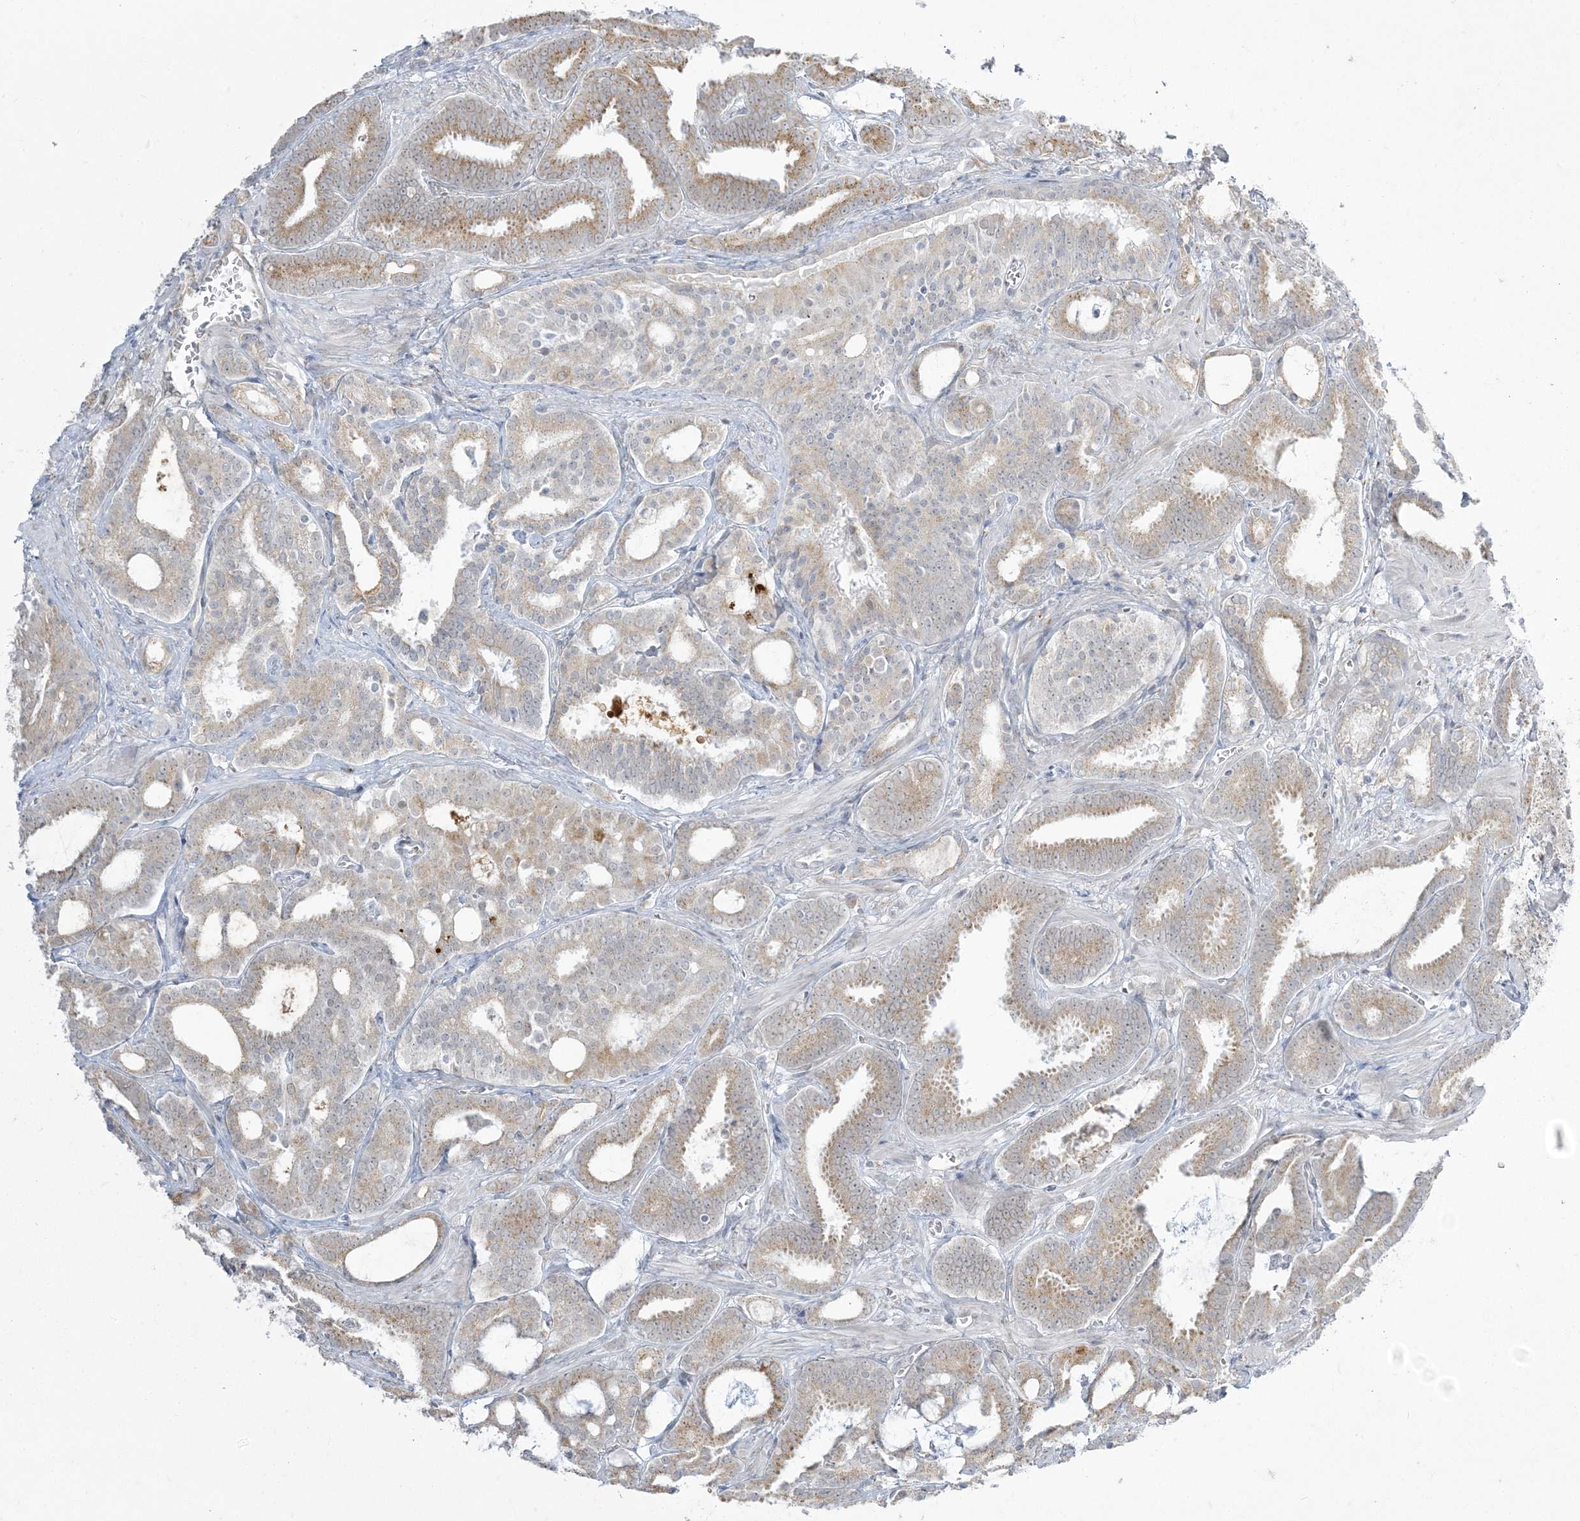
{"staining": {"intensity": "weak", "quantity": ">75%", "location": "cytoplasmic/membranous"}, "tissue": "prostate cancer", "cell_type": "Tumor cells", "image_type": "cancer", "snomed": [{"axis": "morphology", "description": "Adenocarcinoma, High grade"}, {"axis": "topography", "description": "Prostate and seminal vesicle, NOS"}], "caption": "Tumor cells demonstrate low levels of weak cytoplasmic/membranous staining in approximately >75% of cells in human prostate cancer (high-grade adenocarcinoma). (DAB (3,3'-diaminobenzidine) = brown stain, brightfield microscopy at high magnification).", "gene": "ZC3H6", "patient": {"sex": "male", "age": 67}}